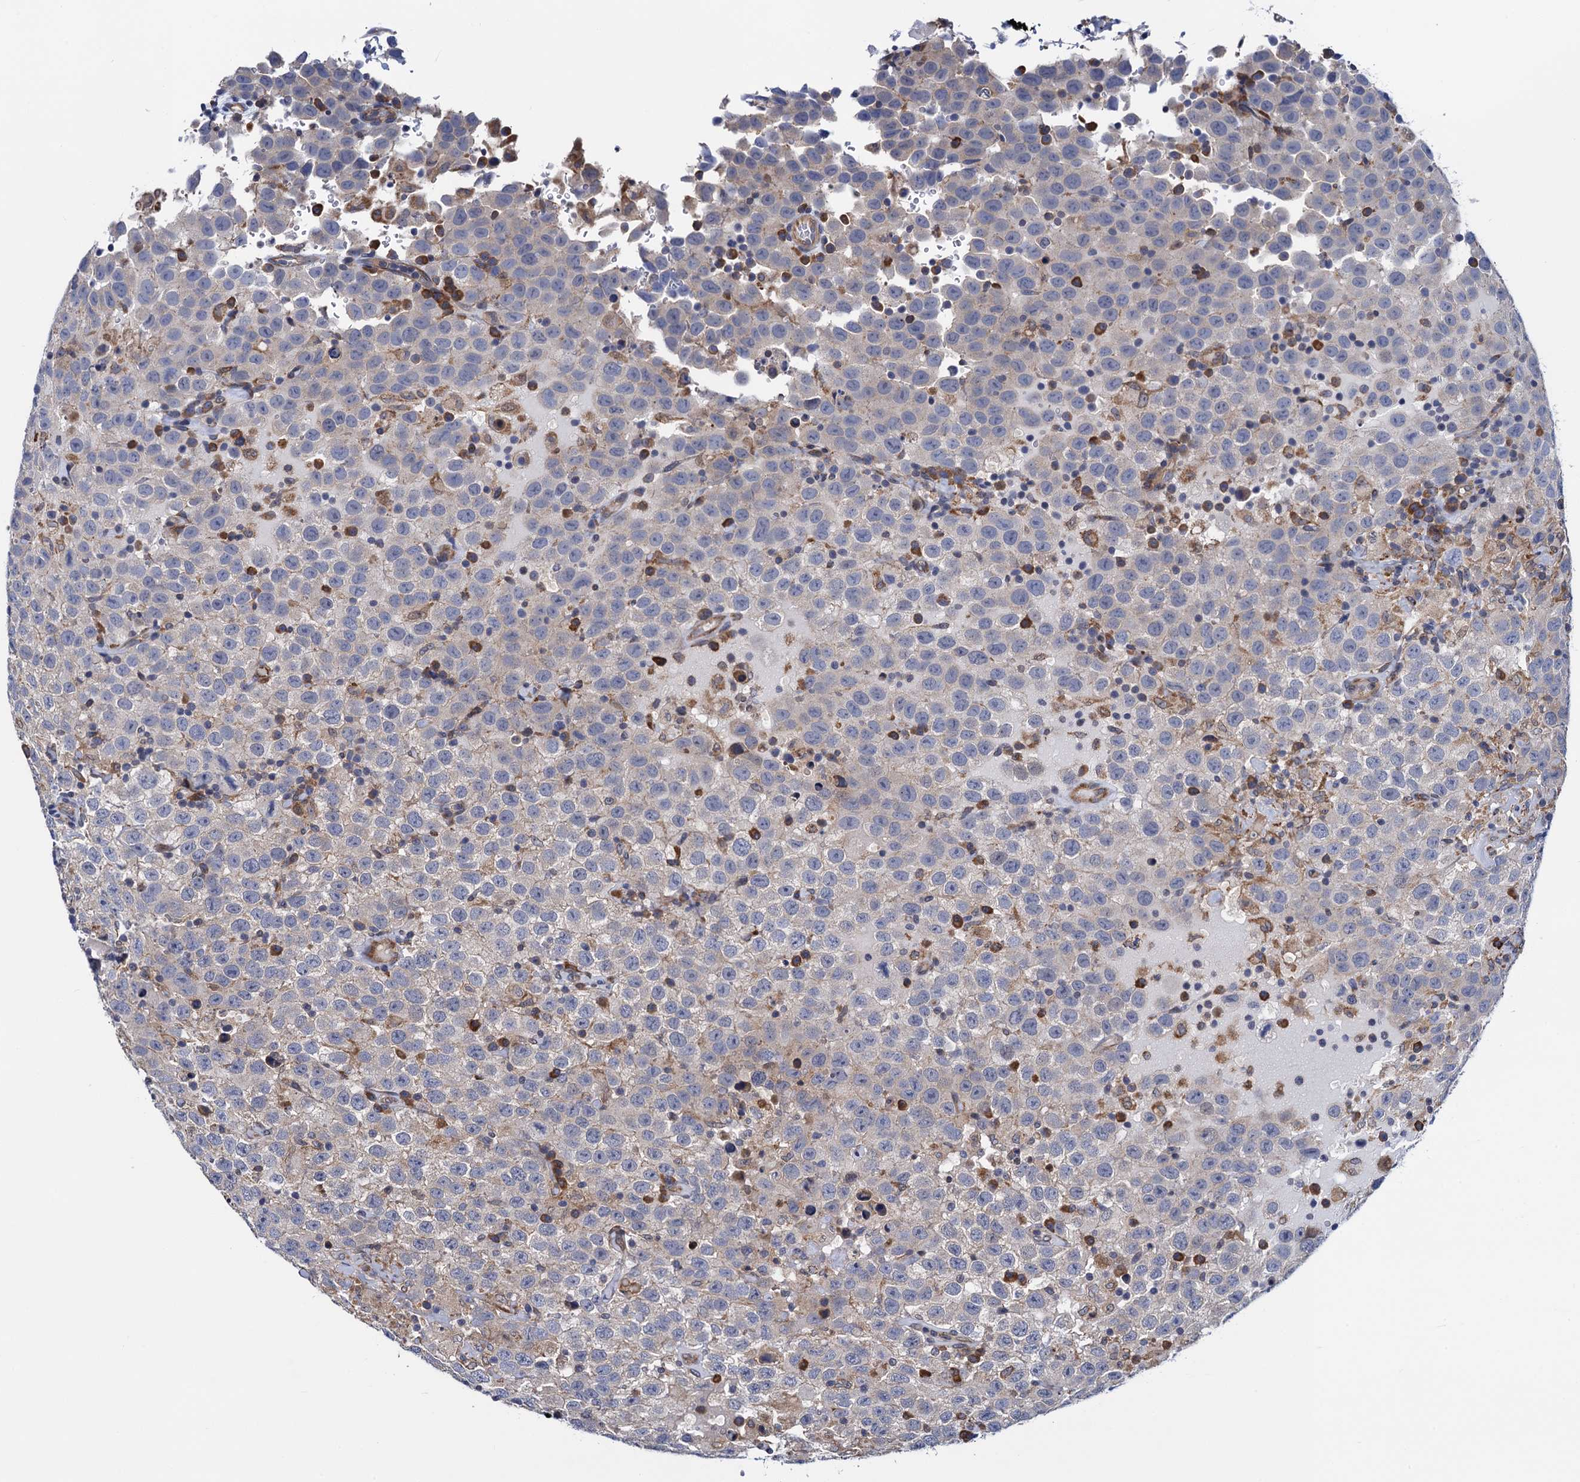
{"staining": {"intensity": "negative", "quantity": "none", "location": "none"}, "tissue": "testis cancer", "cell_type": "Tumor cells", "image_type": "cancer", "snomed": [{"axis": "morphology", "description": "Seminoma, NOS"}, {"axis": "topography", "description": "Testis"}], "caption": "Histopathology image shows no significant protein staining in tumor cells of testis cancer (seminoma). Brightfield microscopy of immunohistochemistry (IHC) stained with DAB (brown) and hematoxylin (blue), captured at high magnification.", "gene": "PGLS", "patient": {"sex": "male", "age": 41}}